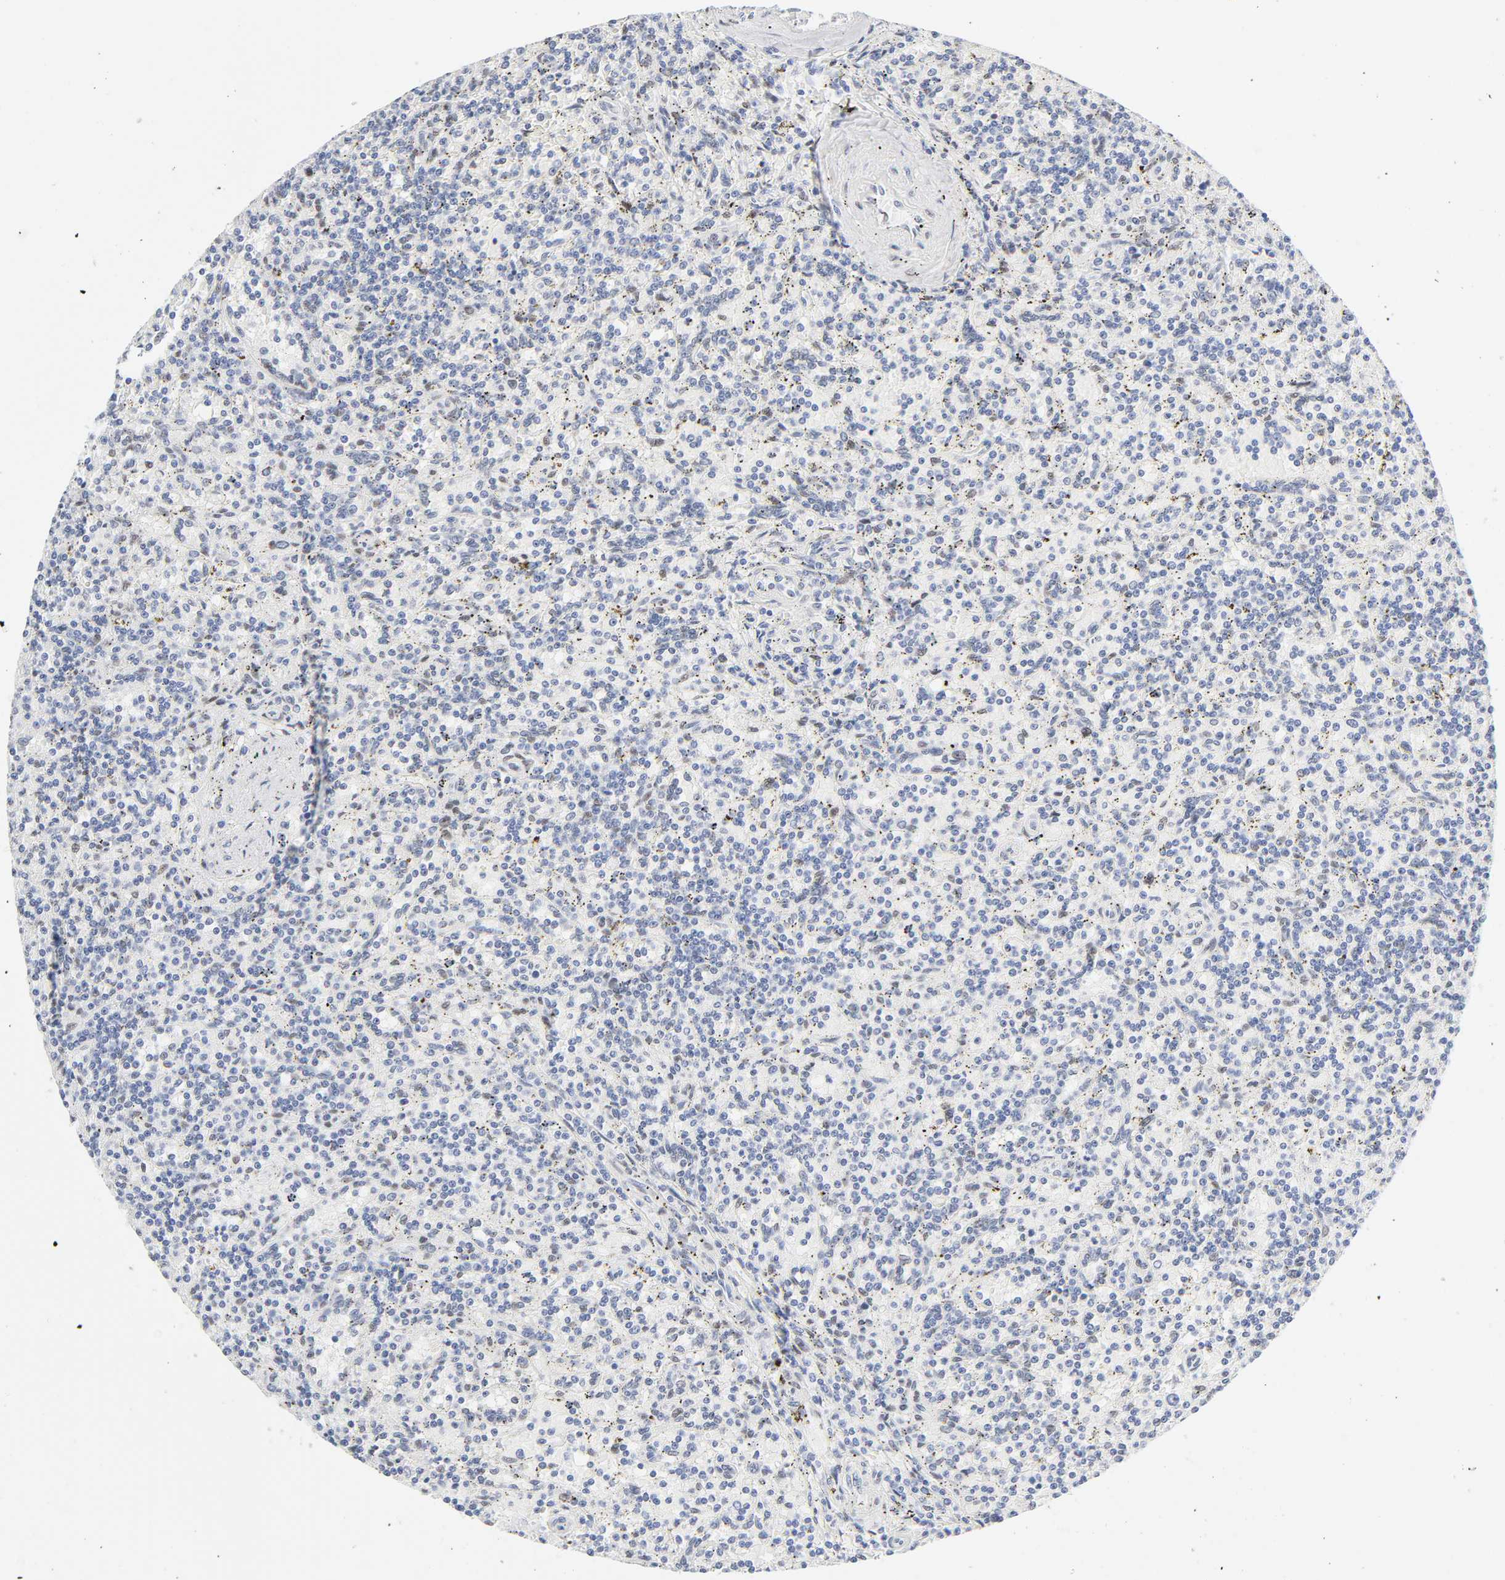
{"staining": {"intensity": "negative", "quantity": "none", "location": "none"}, "tissue": "lymphoma", "cell_type": "Tumor cells", "image_type": "cancer", "snomed": [{"axis": "morphology", "description": "Malignant lymphoma, non-Hodgkin's type, Low grade"}, {"axis": "topography", "description": "Spleen"}], "caption": "Photomicrograph shows no significant protein staining in tumor cells of low-grade malignant lymphoma, non-Hodgkin's type.", "gene": "NFIC", "patient": {"sex": "male", "age": 73}}